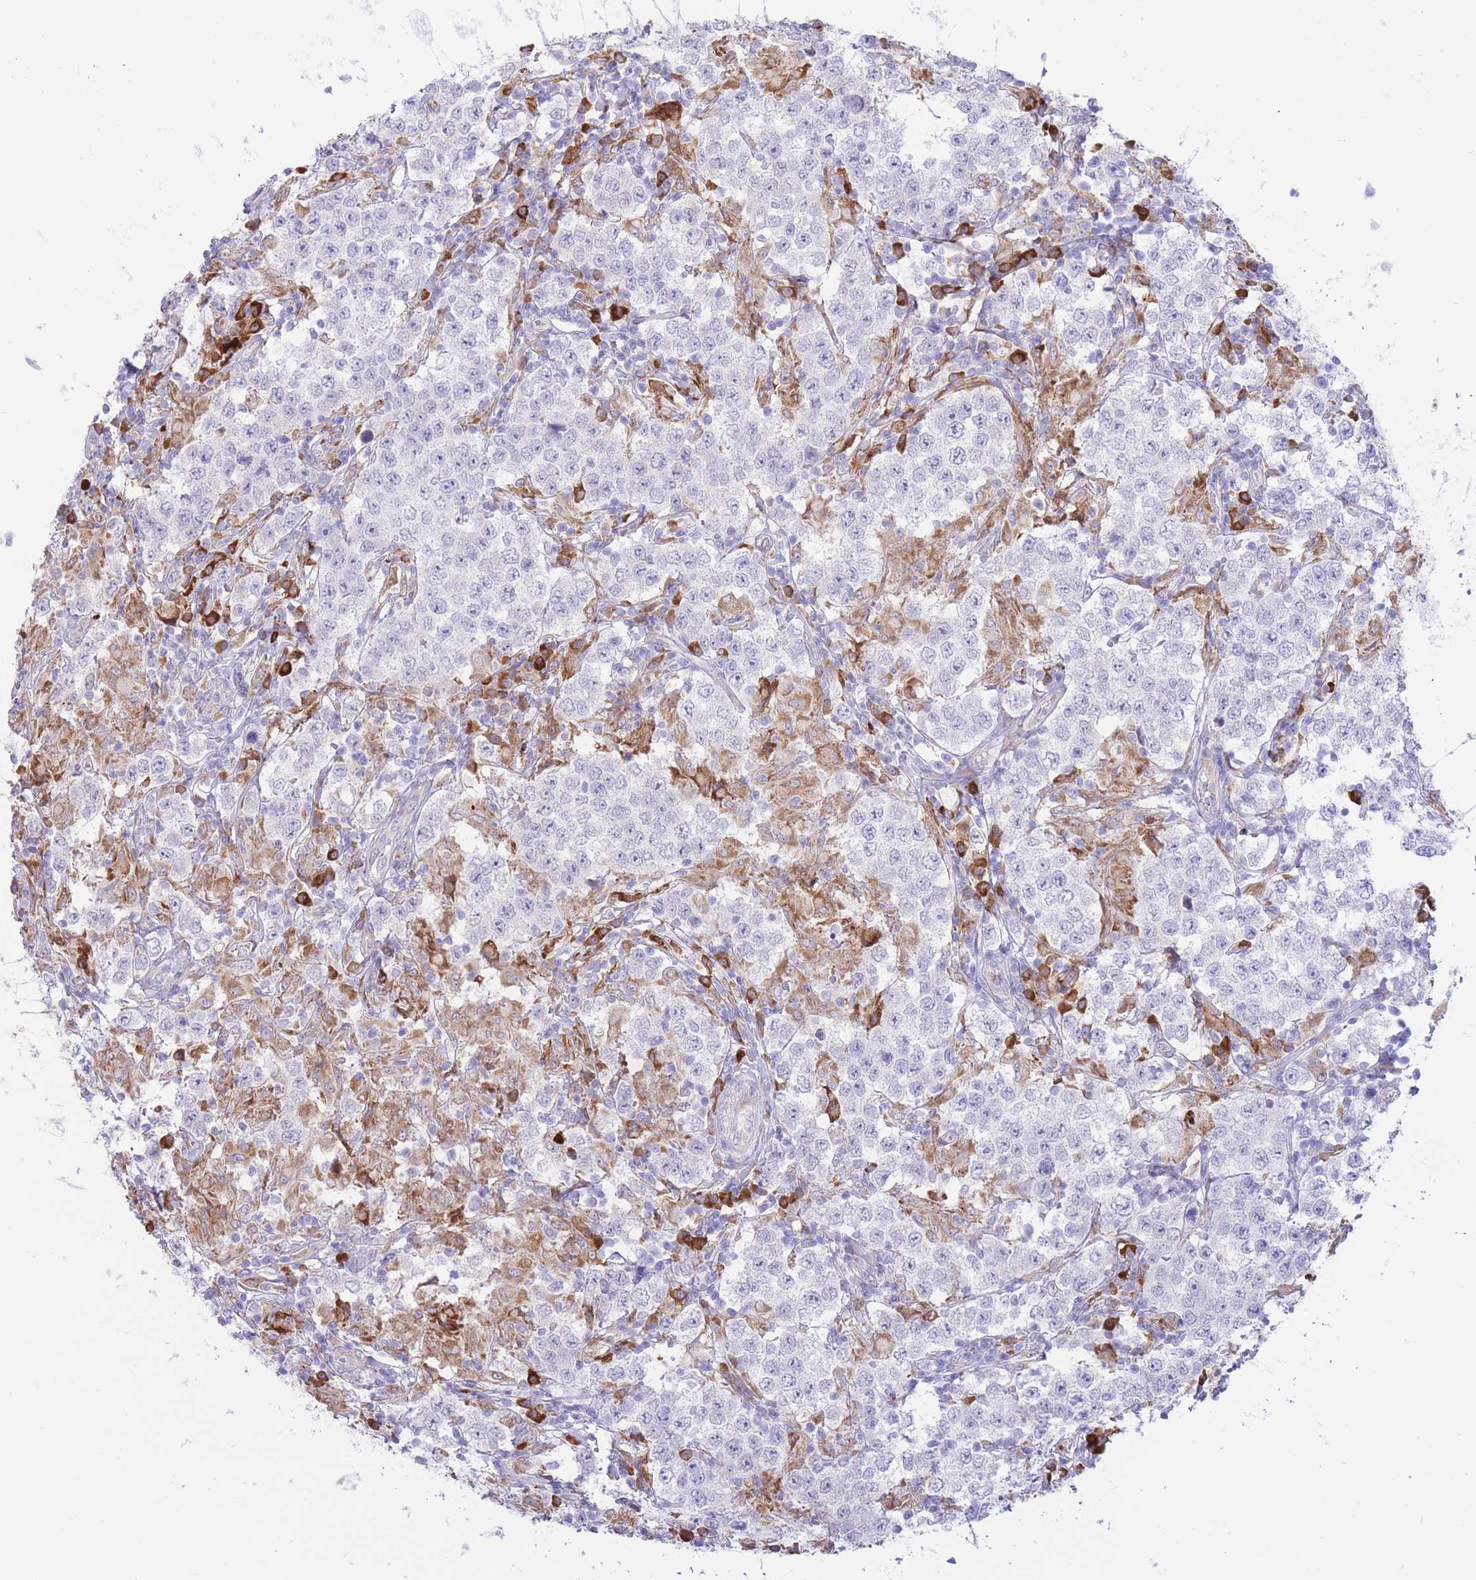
{"staining": {"intensity": "negative", "quantity": "none", "location": "none"}, "tissue": "testis cancer", "cell_type": "Tumor cells", "image_type": "cancer", "snomed": [{"axis": "morphology", "description": "Seminoma, NOS"}, {"axis": "morphology", "description": "Carcinoma, Embryonal, NOS"}, {"axis": "topography", "description": "Testis"}], "caption": "Immunohistochemical staining of human testis cancer exhibits no significant expression in tumor cells.", "gene": "MYDGF", "patient": {"sex": "male", "age": 41}}